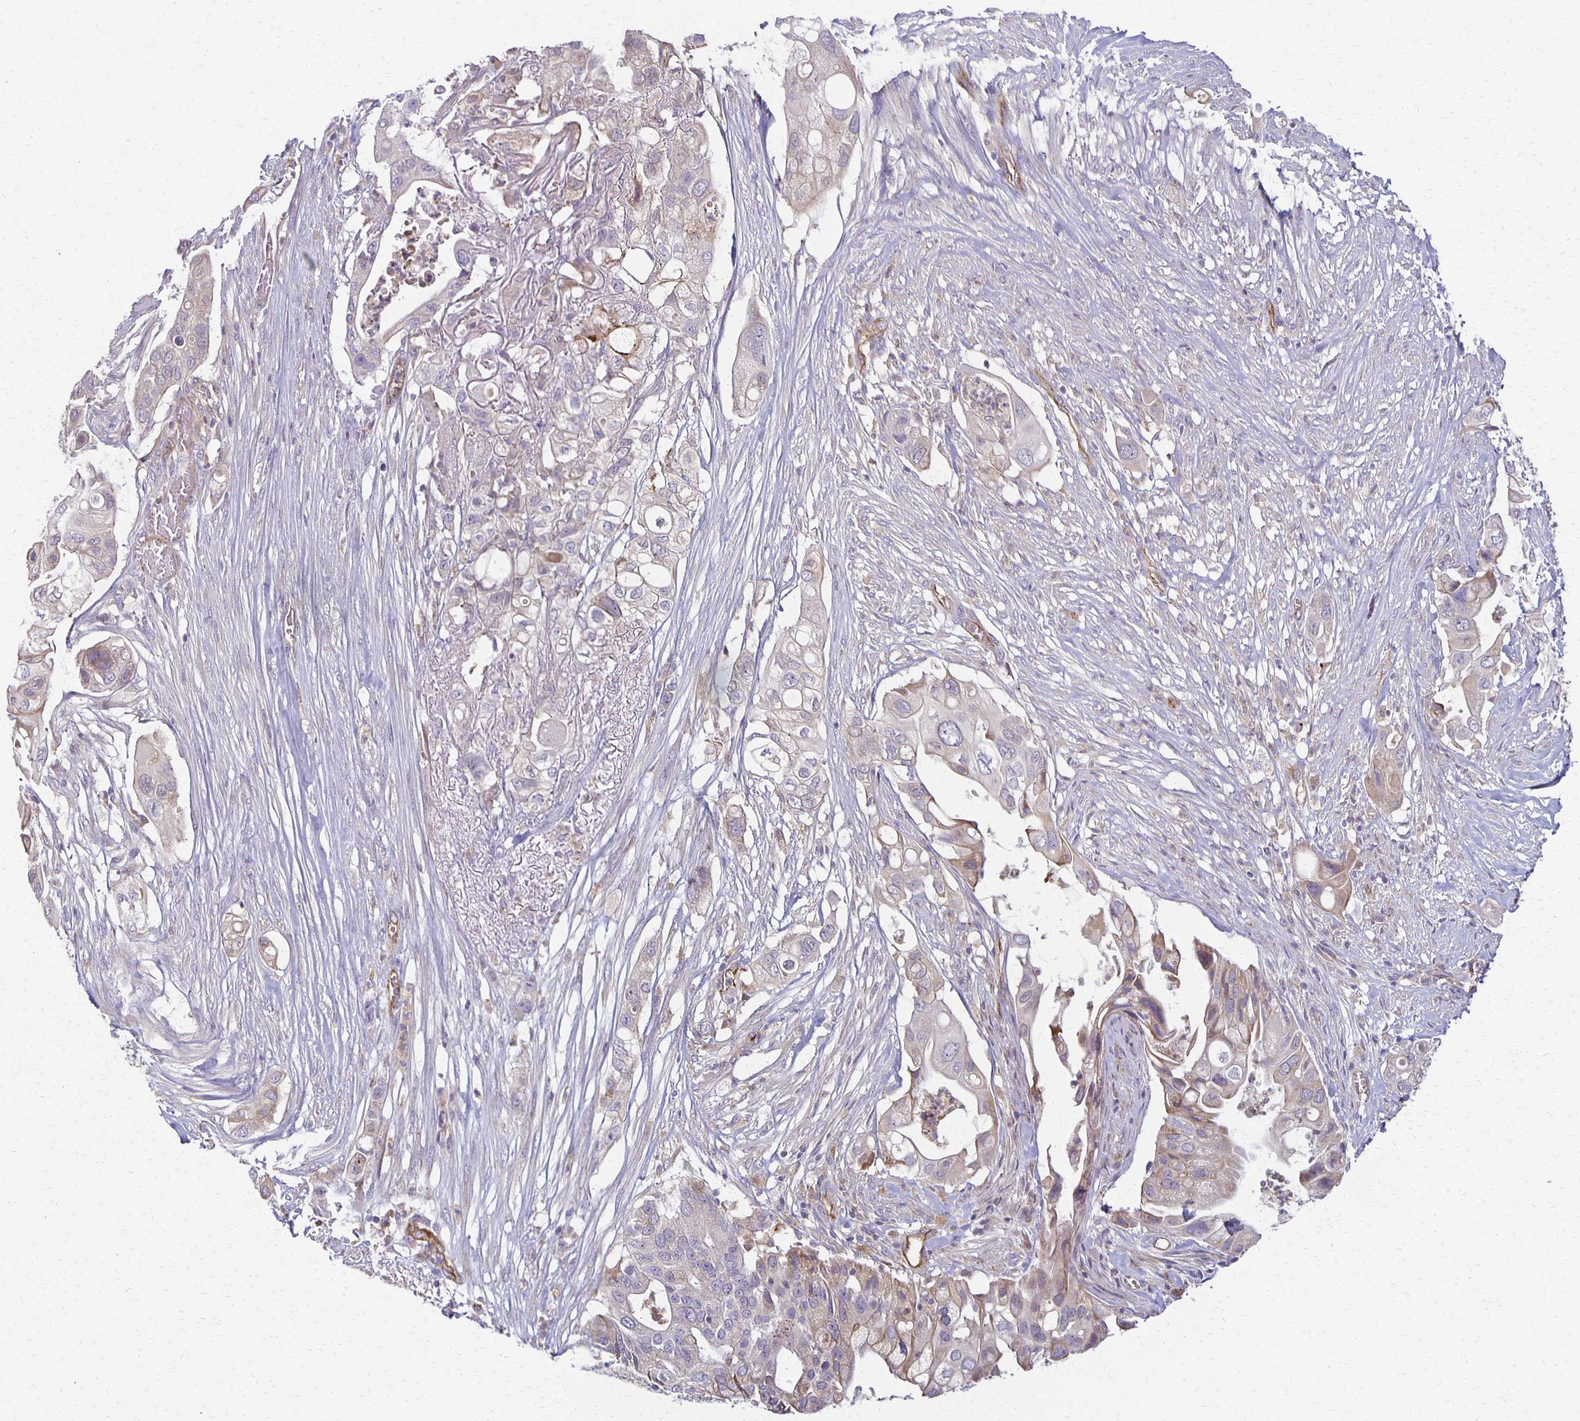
{"staining": {"intensity": "weak", "quantity": "<25%", "location": "cytoplasmic/membranous"}, "tissue": "pancreatic cancer", "cell_type": "Tumor cells", "image_type": "cancer", "snomed": [{"axis": "morphology", "description": "Adenocarcinoma, NOS"}, {"axis": "topography", "description": "Pancreas"}], "caption": "Human adenocarcinoma (pancreatic) stained for a protein using IHC displays no expression in tumor cells.", "gene": "GPX4", "patient": {"sex": "female", "age": 72}}